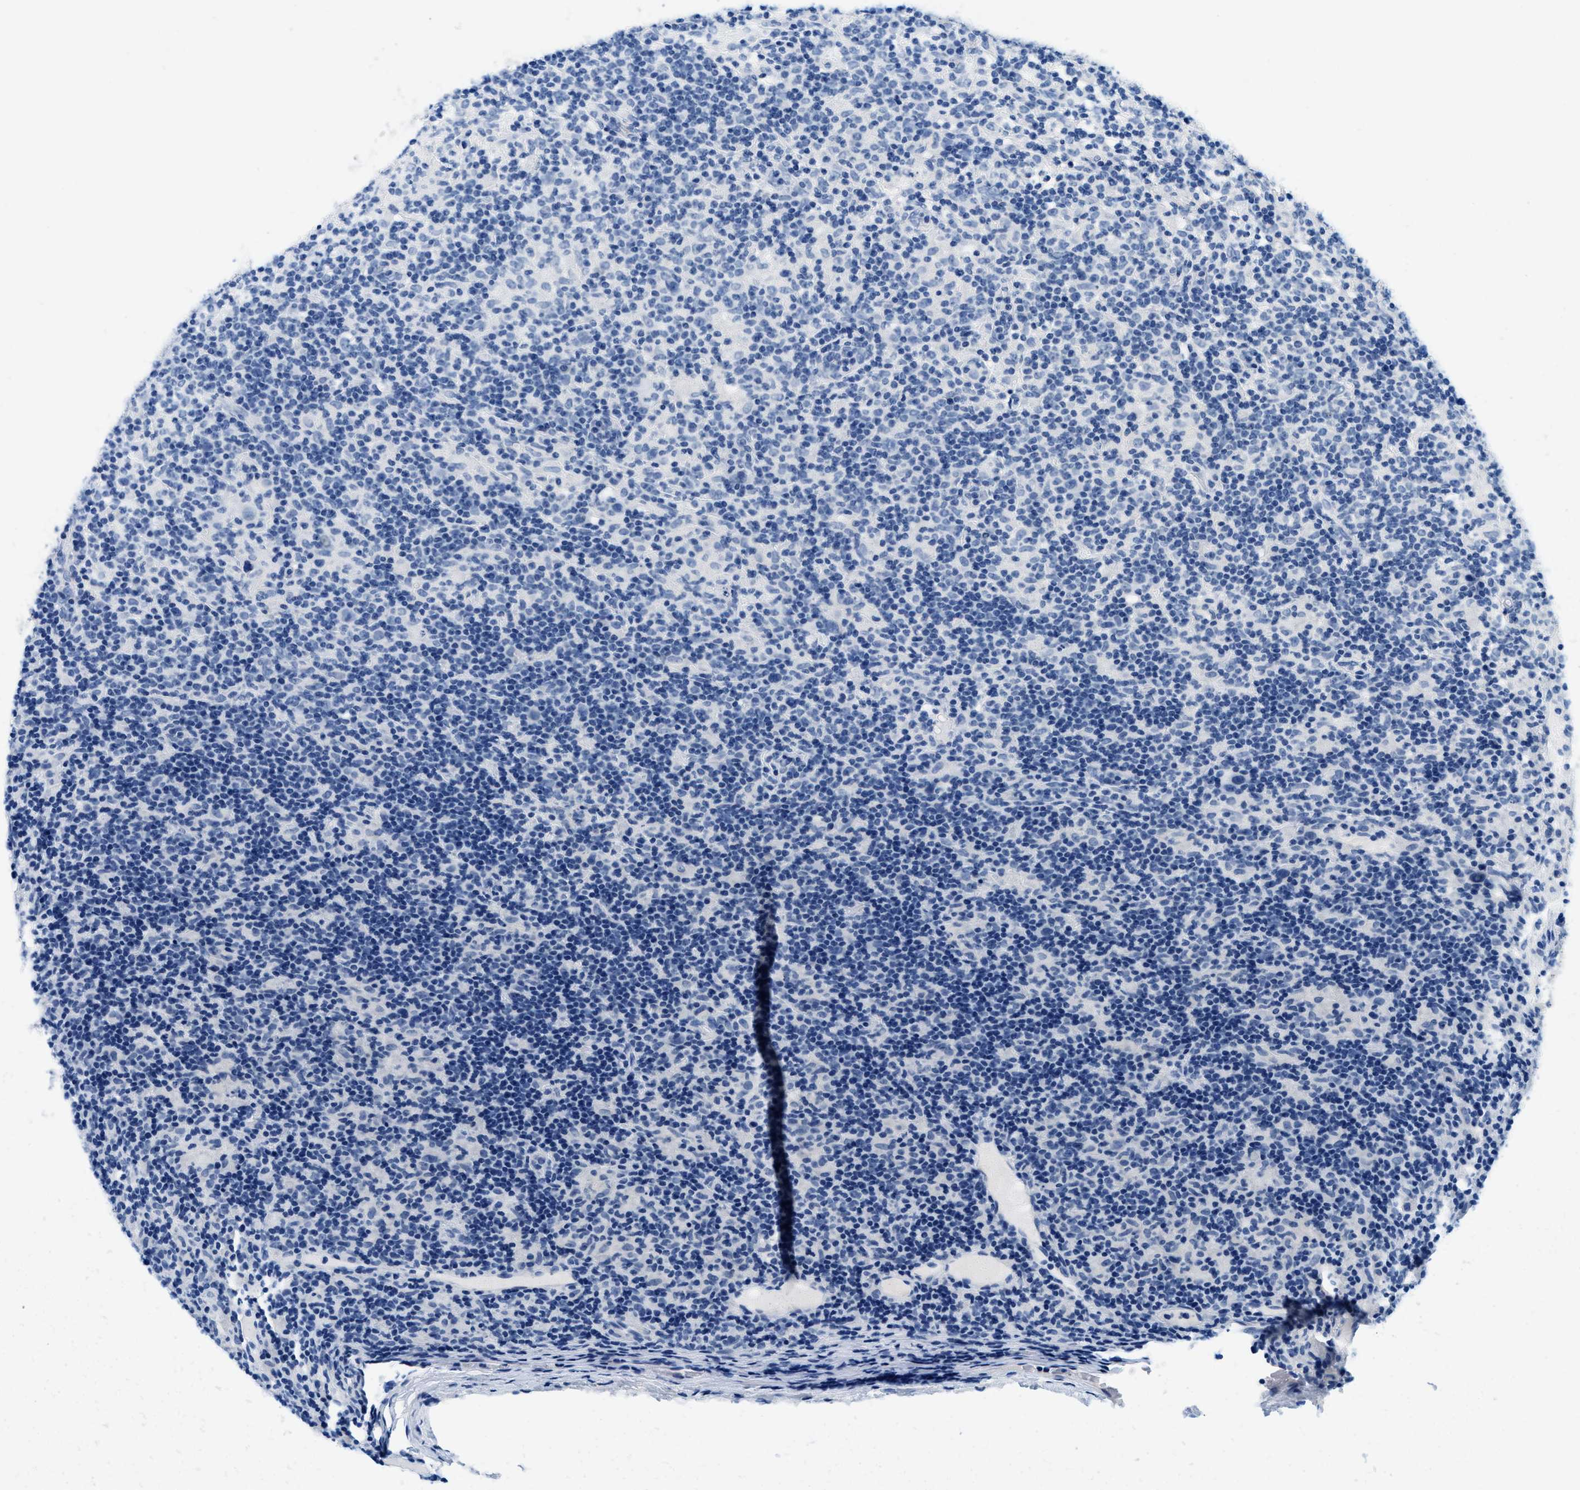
{"staining": {"intensity": "negative", "quantity": "none", "location": "none"}, "tissue": "lymphoma", "cell_type": "Tumor cells", "image_type": "cancer", "snomed": [{"axis": "morphology", "description": "Hodgkin's disease, NOS"}, {"axis": "topography", "description": "Lymph node"}], "caption": "High magnification brightfield microscopy of lymphoma stained with DAB (brown) and counterstained with hematoxylin (blue): tumor cells show no significant positivity.", "gene": "GSTM3", "patient": {"sex": "male", "age": 70}}